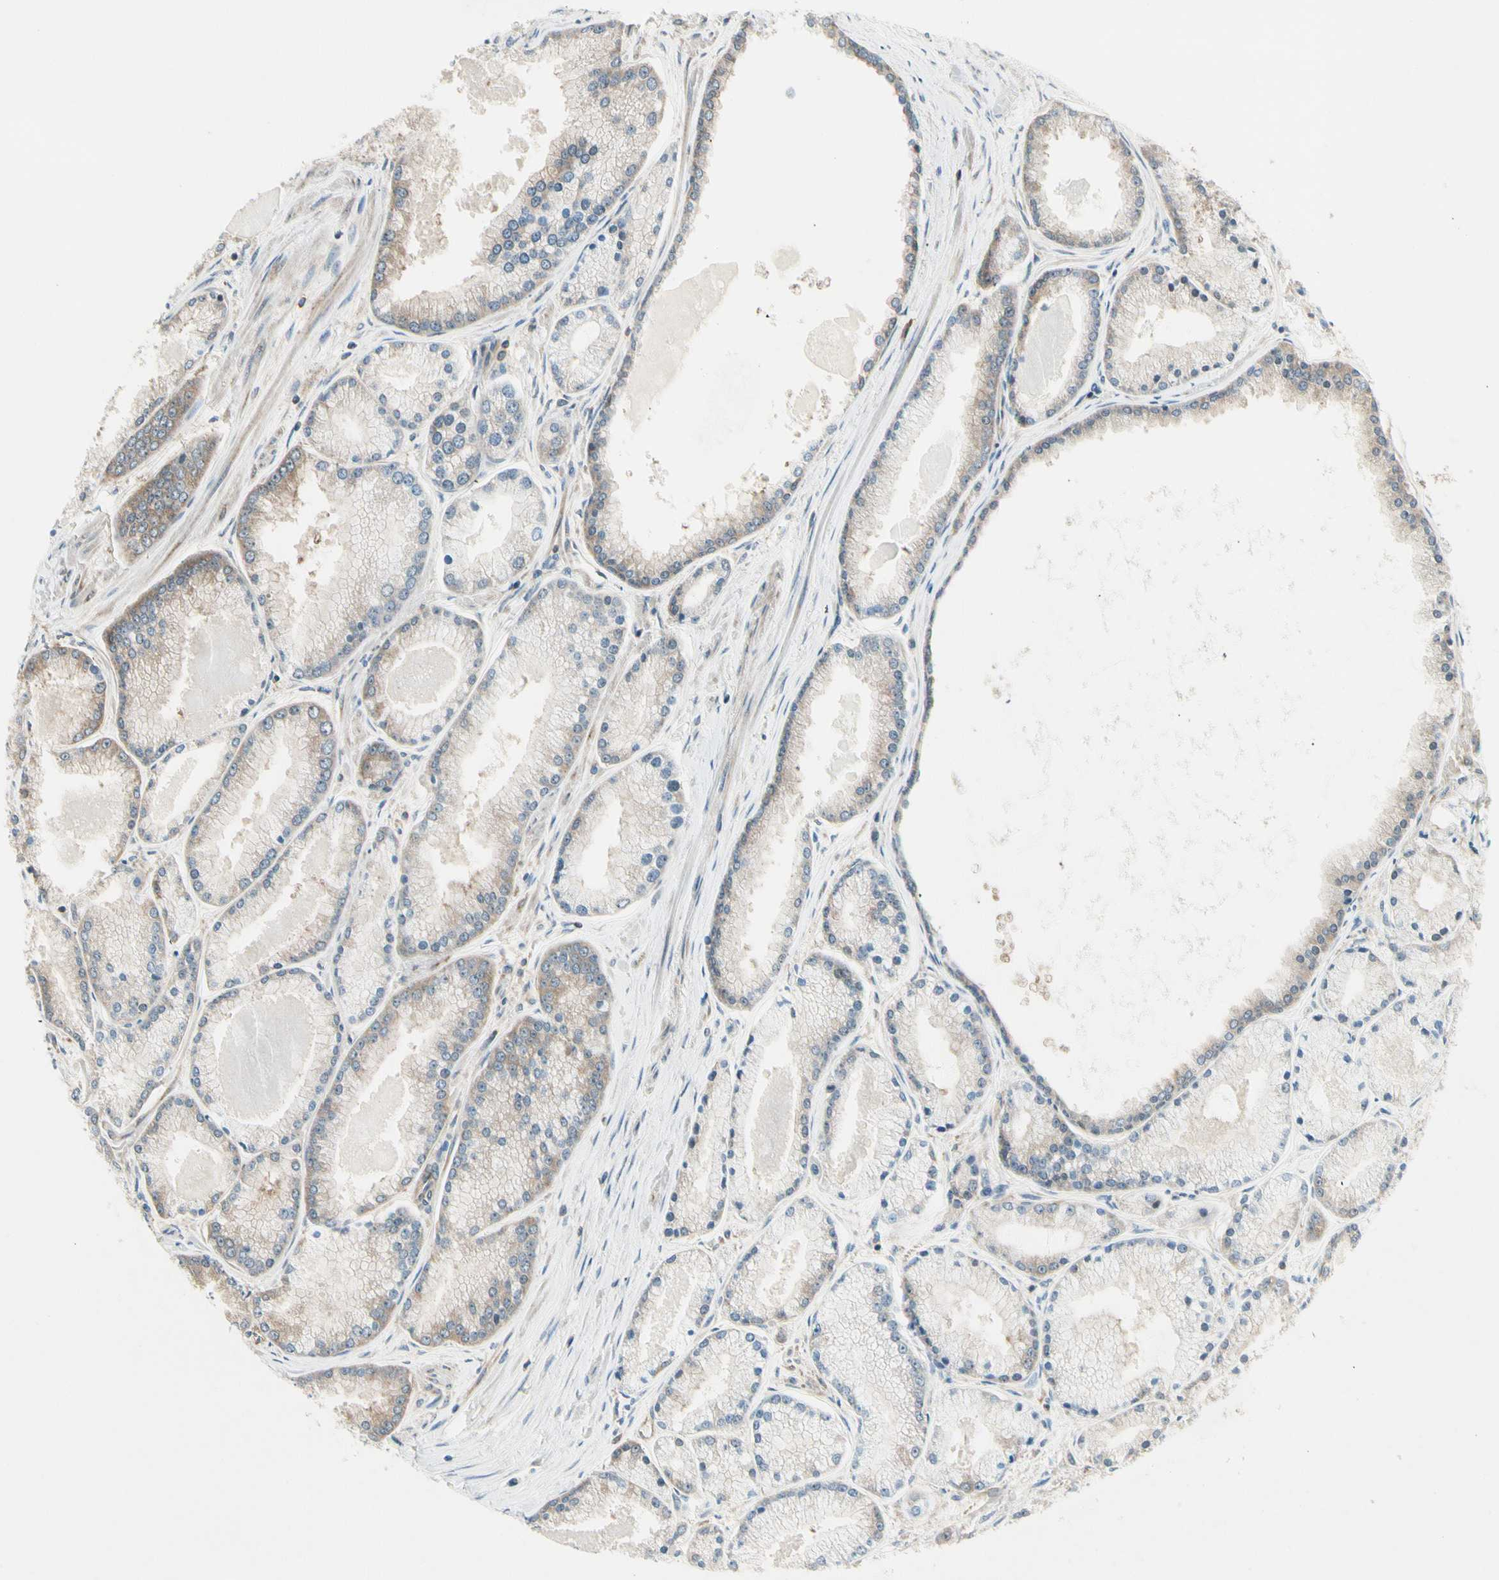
{"staining": {"intensity": "weak", "quantity": "<25%", "location": "cytoplasmic/membranous"}, "tissue": "prostate cancer", "cell_type": "Tumor cells", "image_type": "cancer", "snomed": [{"axis": "morphology", "description": "Adenocarcinoma, High grade"}, {"axis": "topography", "description": "Prostate"}], "caption": "Adenocarcinoma (high-grade) (prostate) was stained to show a protein in brown. There is no significant expression in tumor cells.", "gene": "OXSR1", "patient": {"sex": "male", "age": 61}}